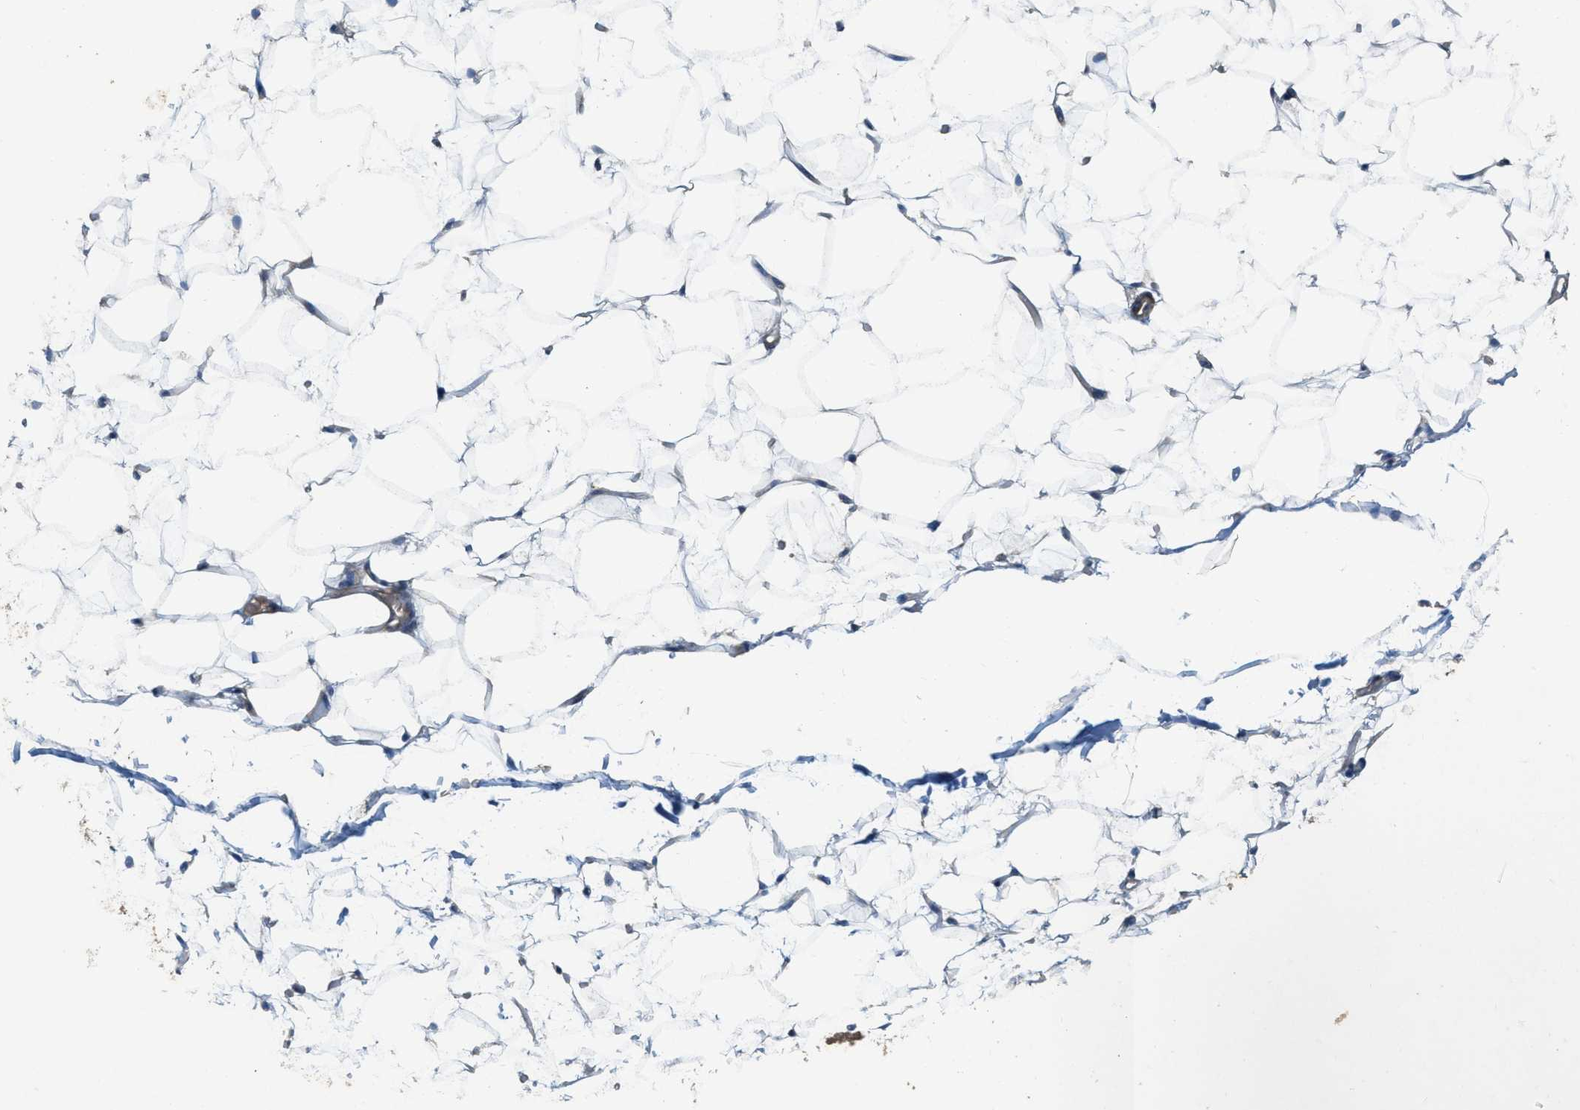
{"staining": {"intensity": "negative", "quantity": "none", "location": "none"}, "tissue": "adipose tissue", "cell_type": "Adipocytes", "image_type": "normal", "snomed": [{"axis": "morphology", "description": "Normal tissue, NOS"}, {"axis": "topography", "description": "Breast"}, {"axis": "topography", "description": "Soft tissue"}], "caption": "Adipose tissue stained for a protein using IHC displays no positivity adipocytes.", "gene": "MRS2", "patient": {"sex": "female", "age": 75}}